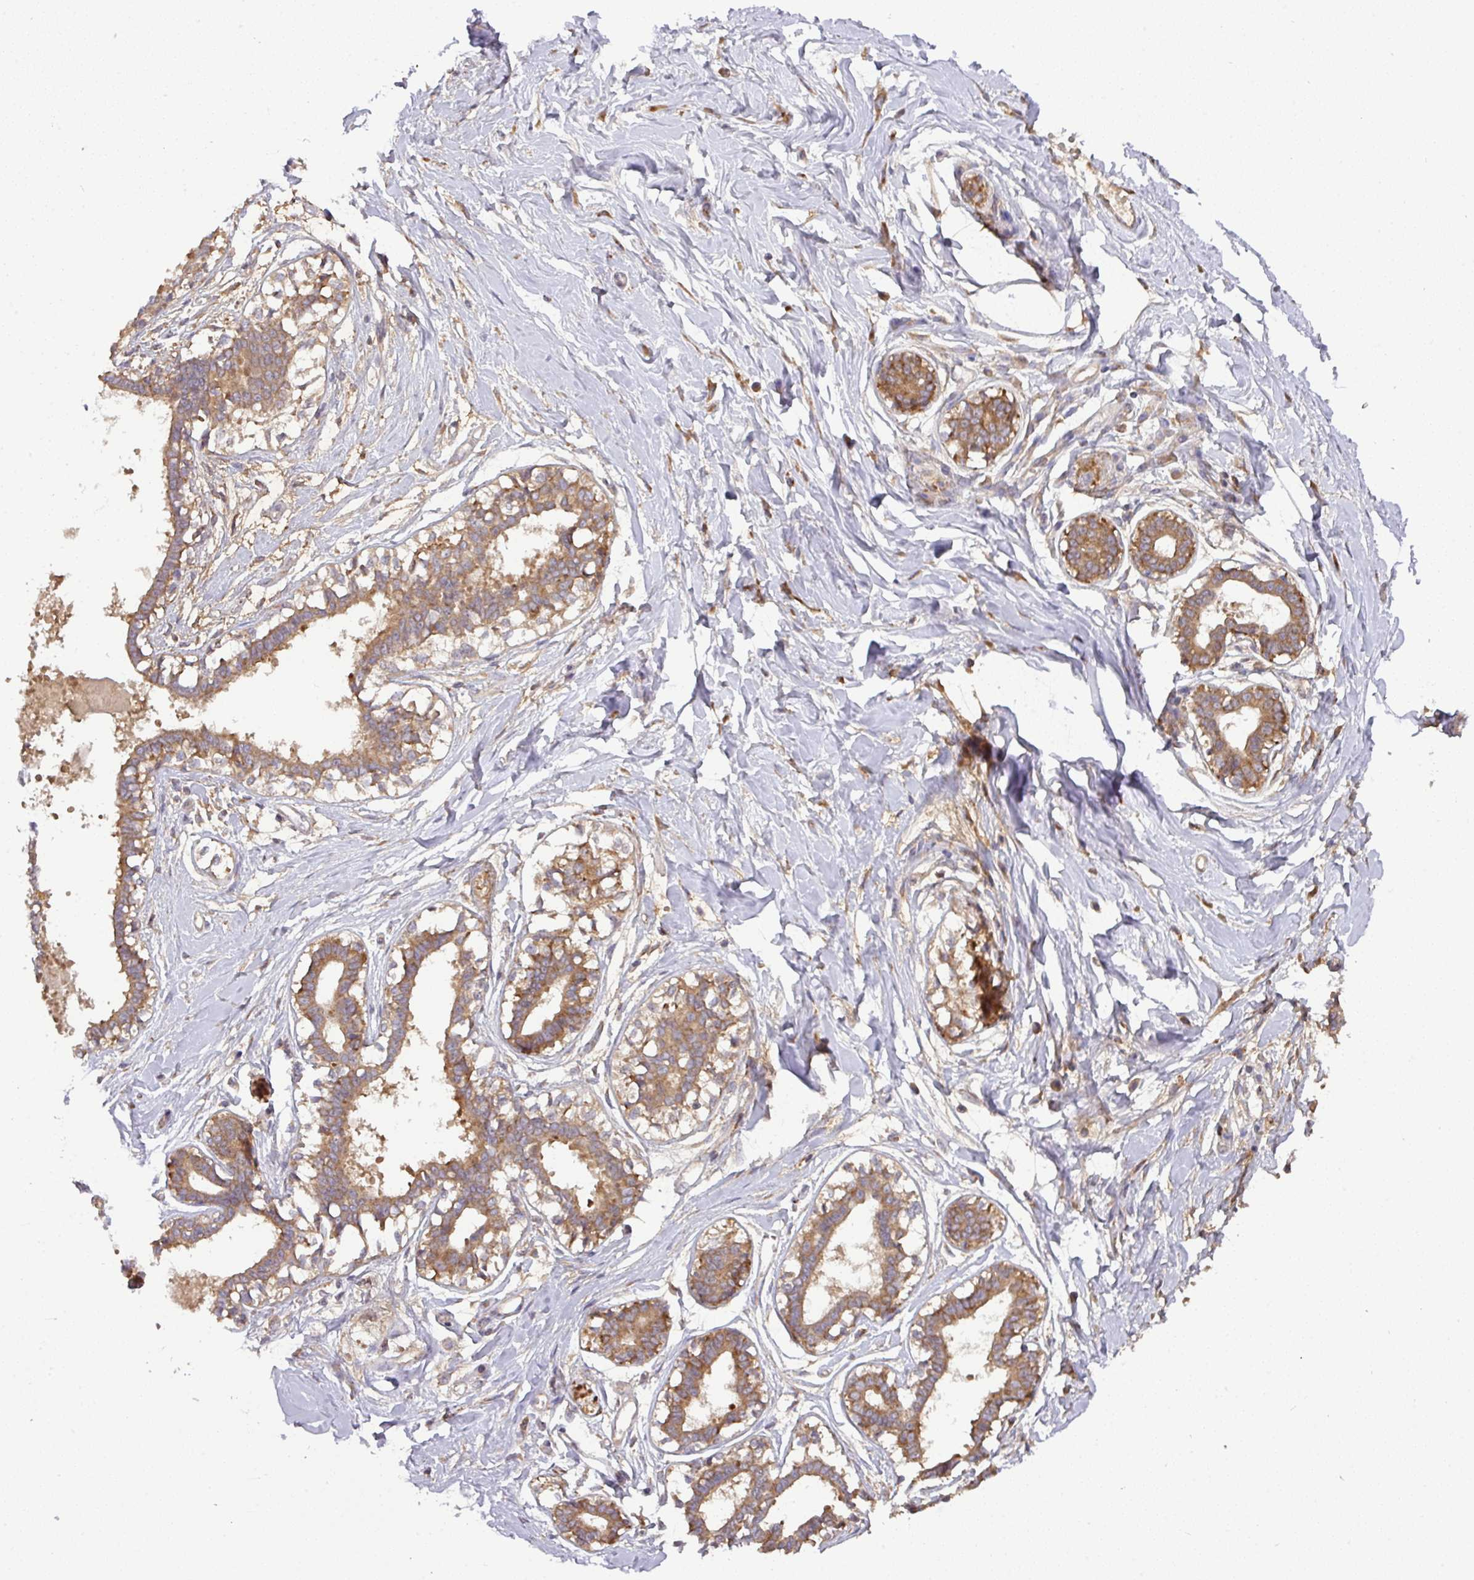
{"staining": {"intensity": "moderate", "quantity": ">75%", "location": "cytoplasmic/membranous"}, "tissue": "breast", "cell_type": "Glandular cells", "image_type": "normal", "snomed": [{"axis": "morphology", "description": "Normal tissue, NOS"}, {"axis": "topography", "description": "Breast"}], "caption": "Immunohistochemical staining of benign breast shows >75% levels of moderate cytoplasmic/membranous protein staining in approximately >75% of glandular cells.", "gene": "GALP", "patient": {"sex": "female", "age": 45}}